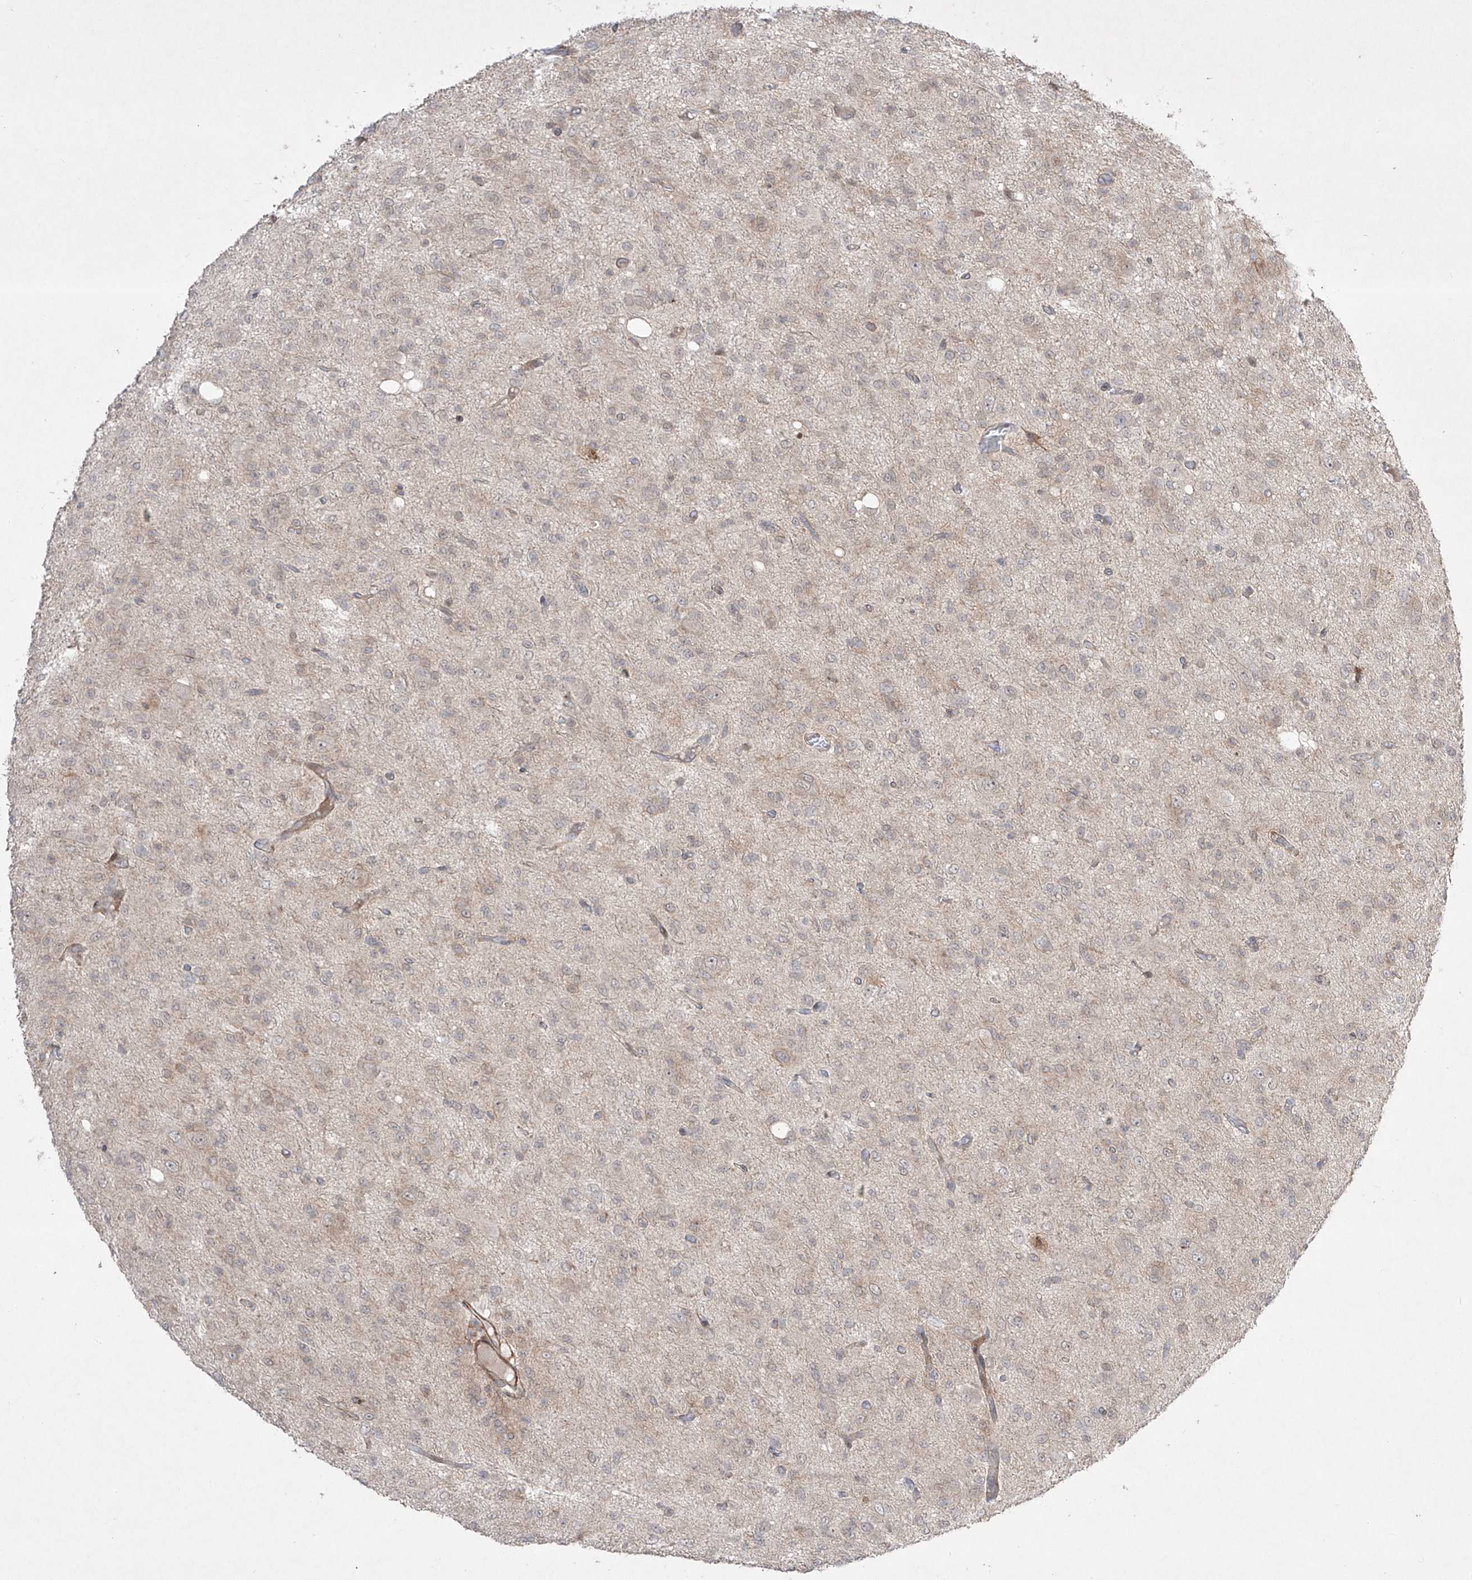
{"staining": {"intensity": "negative", "quantity": "none", "location": "none"}, "tissue": "glioma", "cell_type": "Tumor cells", "image_type": "cancer", "snomed": [{"axis": "morphology", "description": "Glioma, malignant, High grade"}, {"axis": "topography", "description": "Brain"}], "caption": "Immunohistochemistry histopathology image of high-grade glioma (malignant) stained for a protein (brown), which demonstrates no expression in tumor cells.", "gene": "KDM1B", "patient": {"sex": "female", "age": 59}}